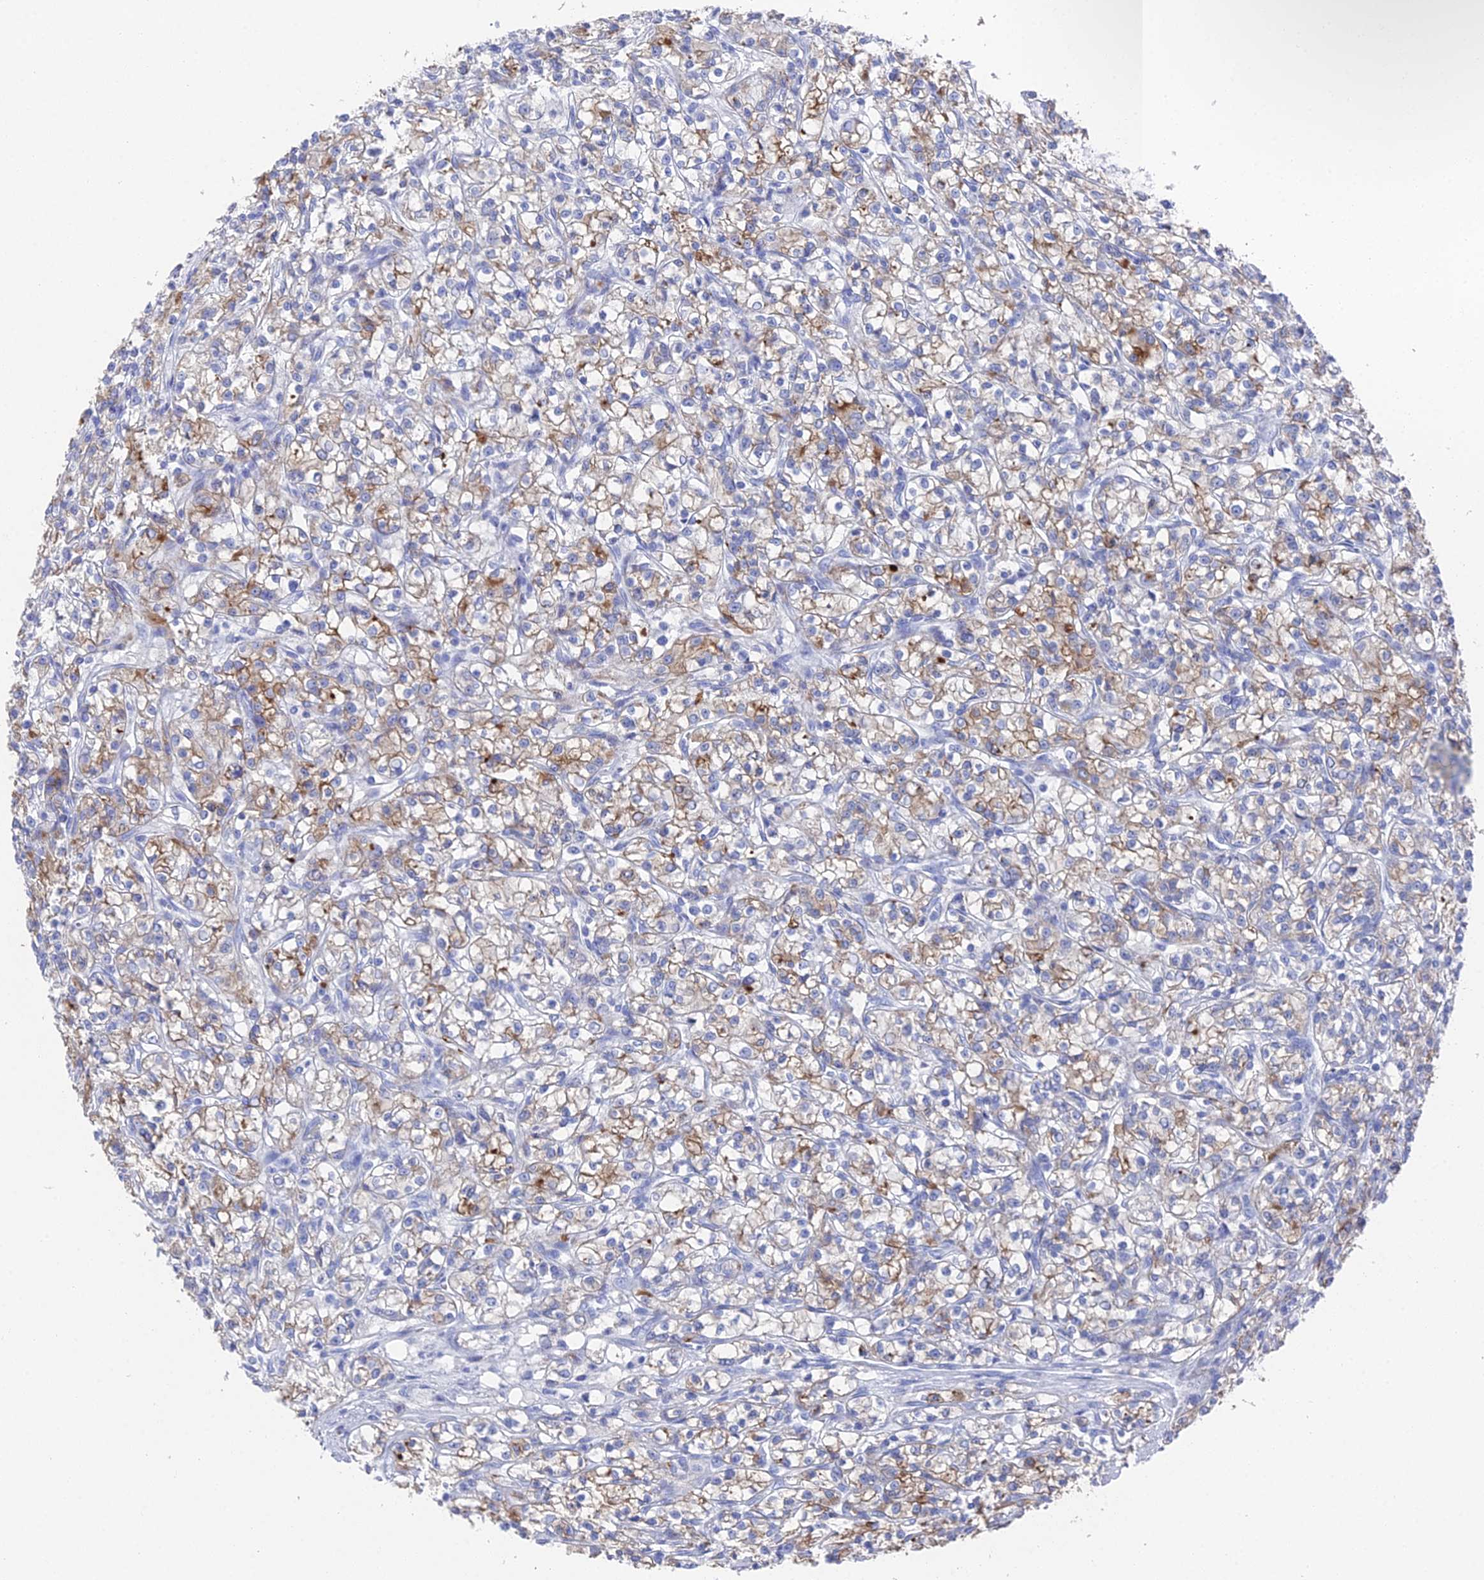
{"staining": {"intensity": "moderate", "quantity": "25%-75%", "location": "cytoplasmic/membranous"}, "tissue": "renal cancer", "cell_type": "Tumor cells", "image_type": "cancer", "snomed": [{"axis": "morphology", "description": "Adenocarcinoma, NOS"}, {"axis": "topography", "description": "Kidney"}], "caption": "This image reveals immunohistochemistry staining of adenocarcinoma (renal), with medium moderate cytoplasmic/membranous staining in approximately 25%-75% of tumor cells.", "gene": "ENPP3", "patient": {"sex": "female", "age": 59}}